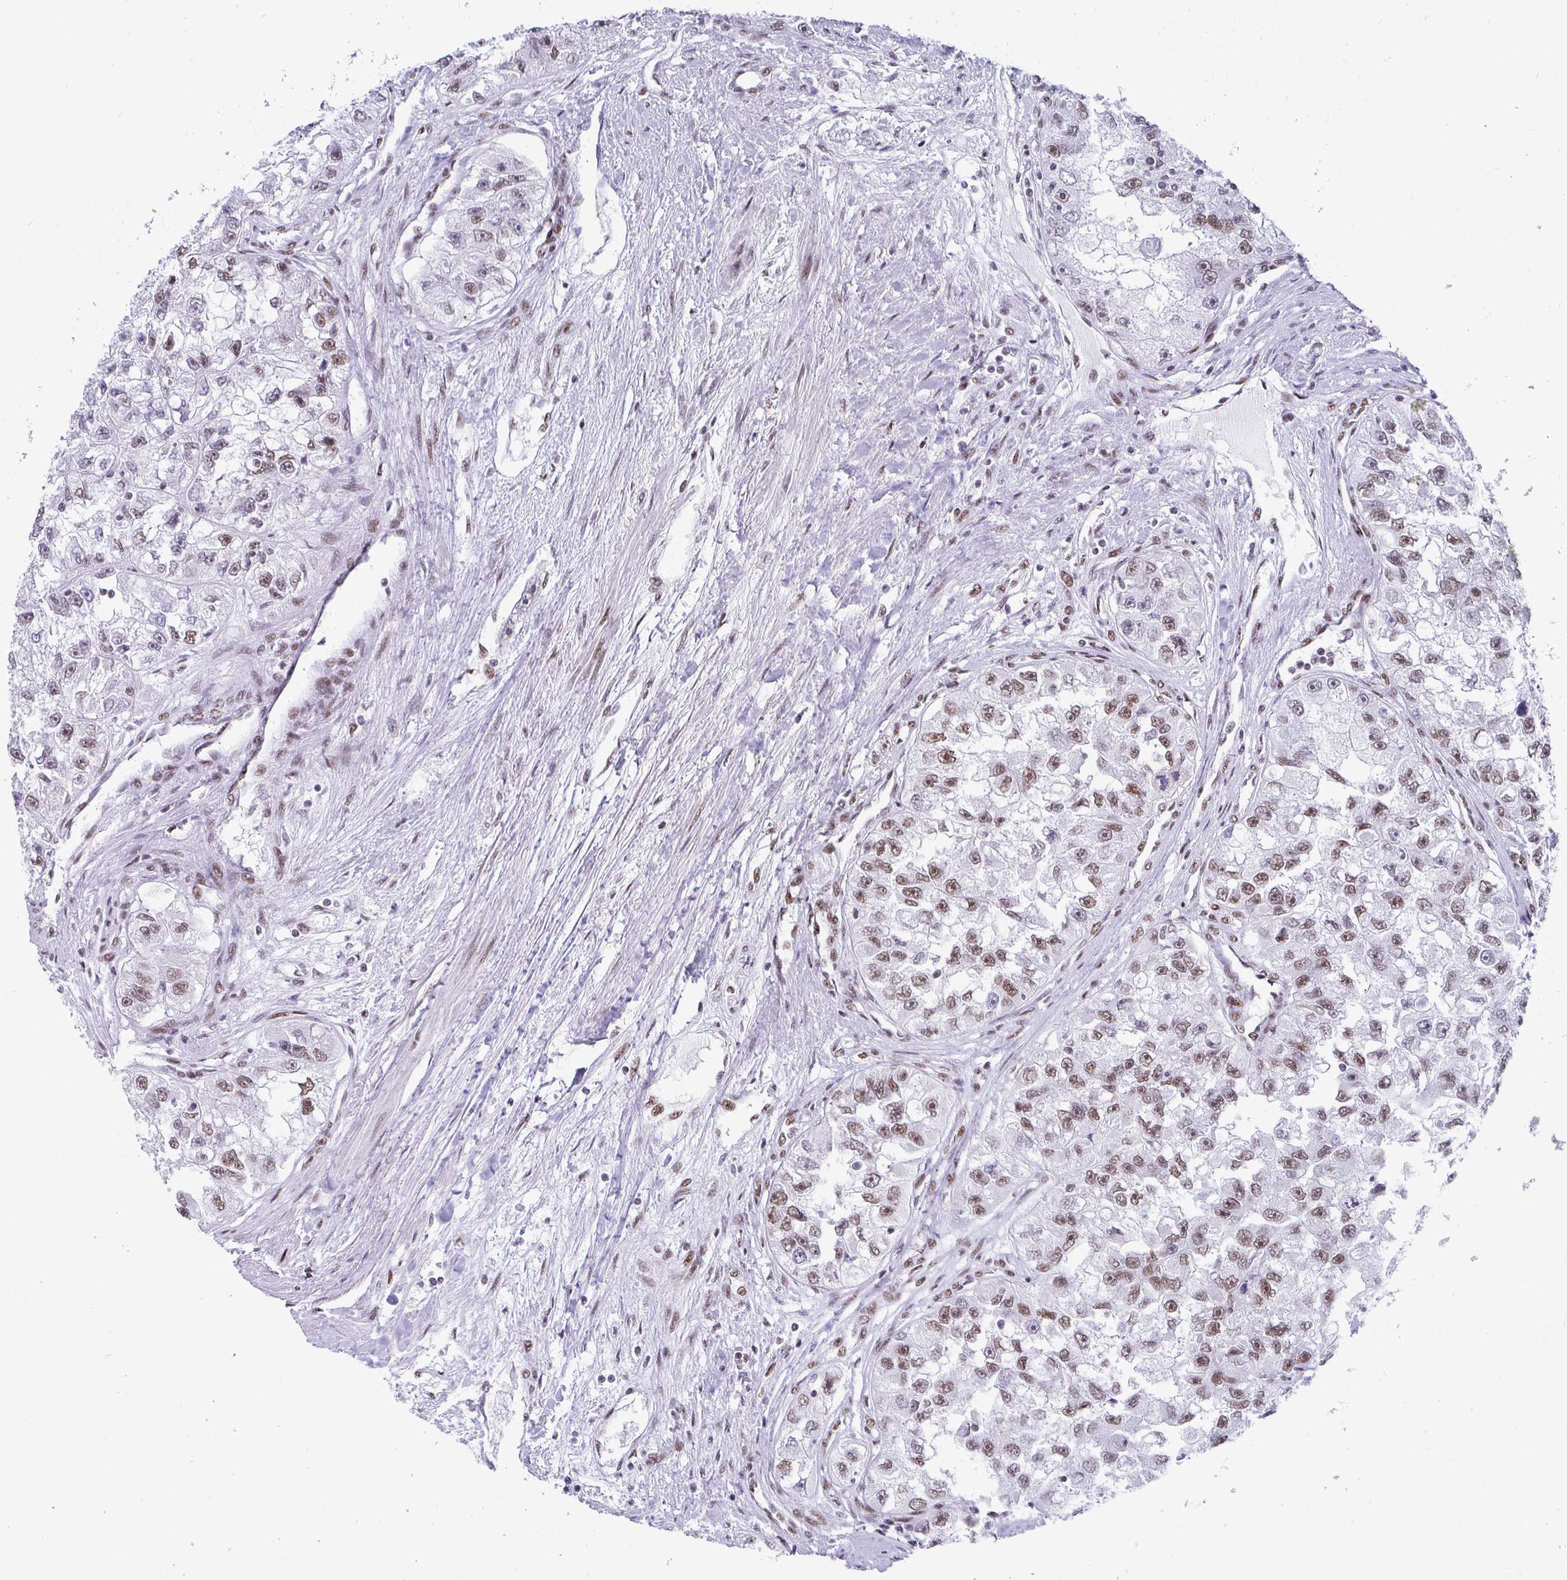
{"staining": {"intensity": "moderate", "quantity": "25%-75%", "location": "nuclear"}, "tissue": "renal cancer", "cell_type": "Tumor cells", "image_type": "cancer", "snomed": [{"axis": "morphology", "description": "Adenocarcinoma, NOS"}, {"axis": "topography", "description": "Kidney"}], "caption": "Adenocarcinoma (renal) stained for a protein demonstrates moderate nuclear positivity in tumor cells.", "gene": "CREBBP", "patient": {"sex": "male", "age": 63}}